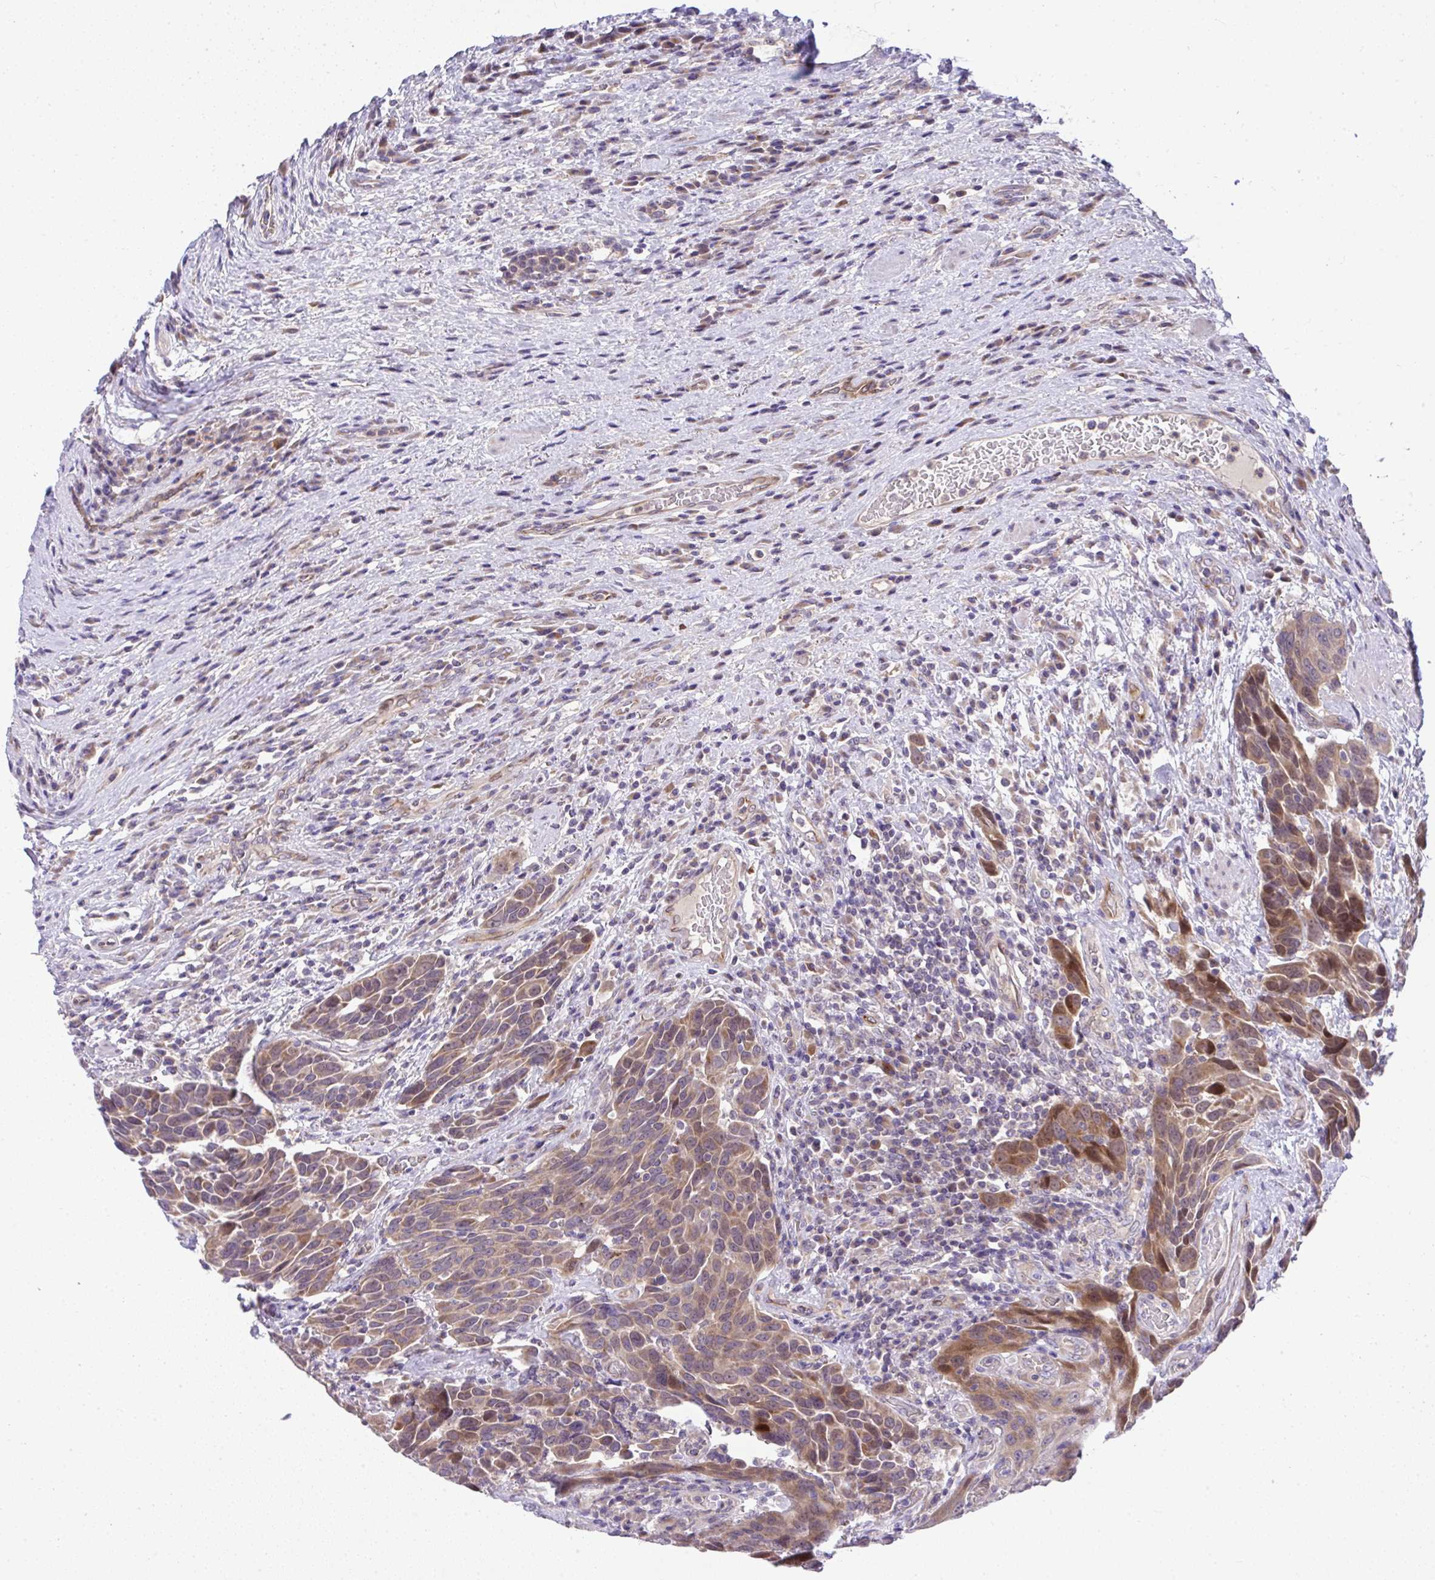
{"staining": {"intensity": "moderate", "quantity": ">75%", "location": "cytoplasmic/membranous,nuclear"}, "tissue": "urothelial cancer", "cell_type": "Tumor cells", "image_type": "cancer", "snomed": [{"axis": "morphology", "description": "Urothelial carcinoma, High grade"}, {"axis": "topography", "description": "Urinary bladder"}], "caption": "Immunohistochemical staining of urothelial carcinoma (high-grade) demonstrates moderate cytoplasmic/membranous and nuclear protein positivity in approximately >75% of tumor cells.", "gene": "CHIA", "patient": {"sex": "female", "age": 70}}